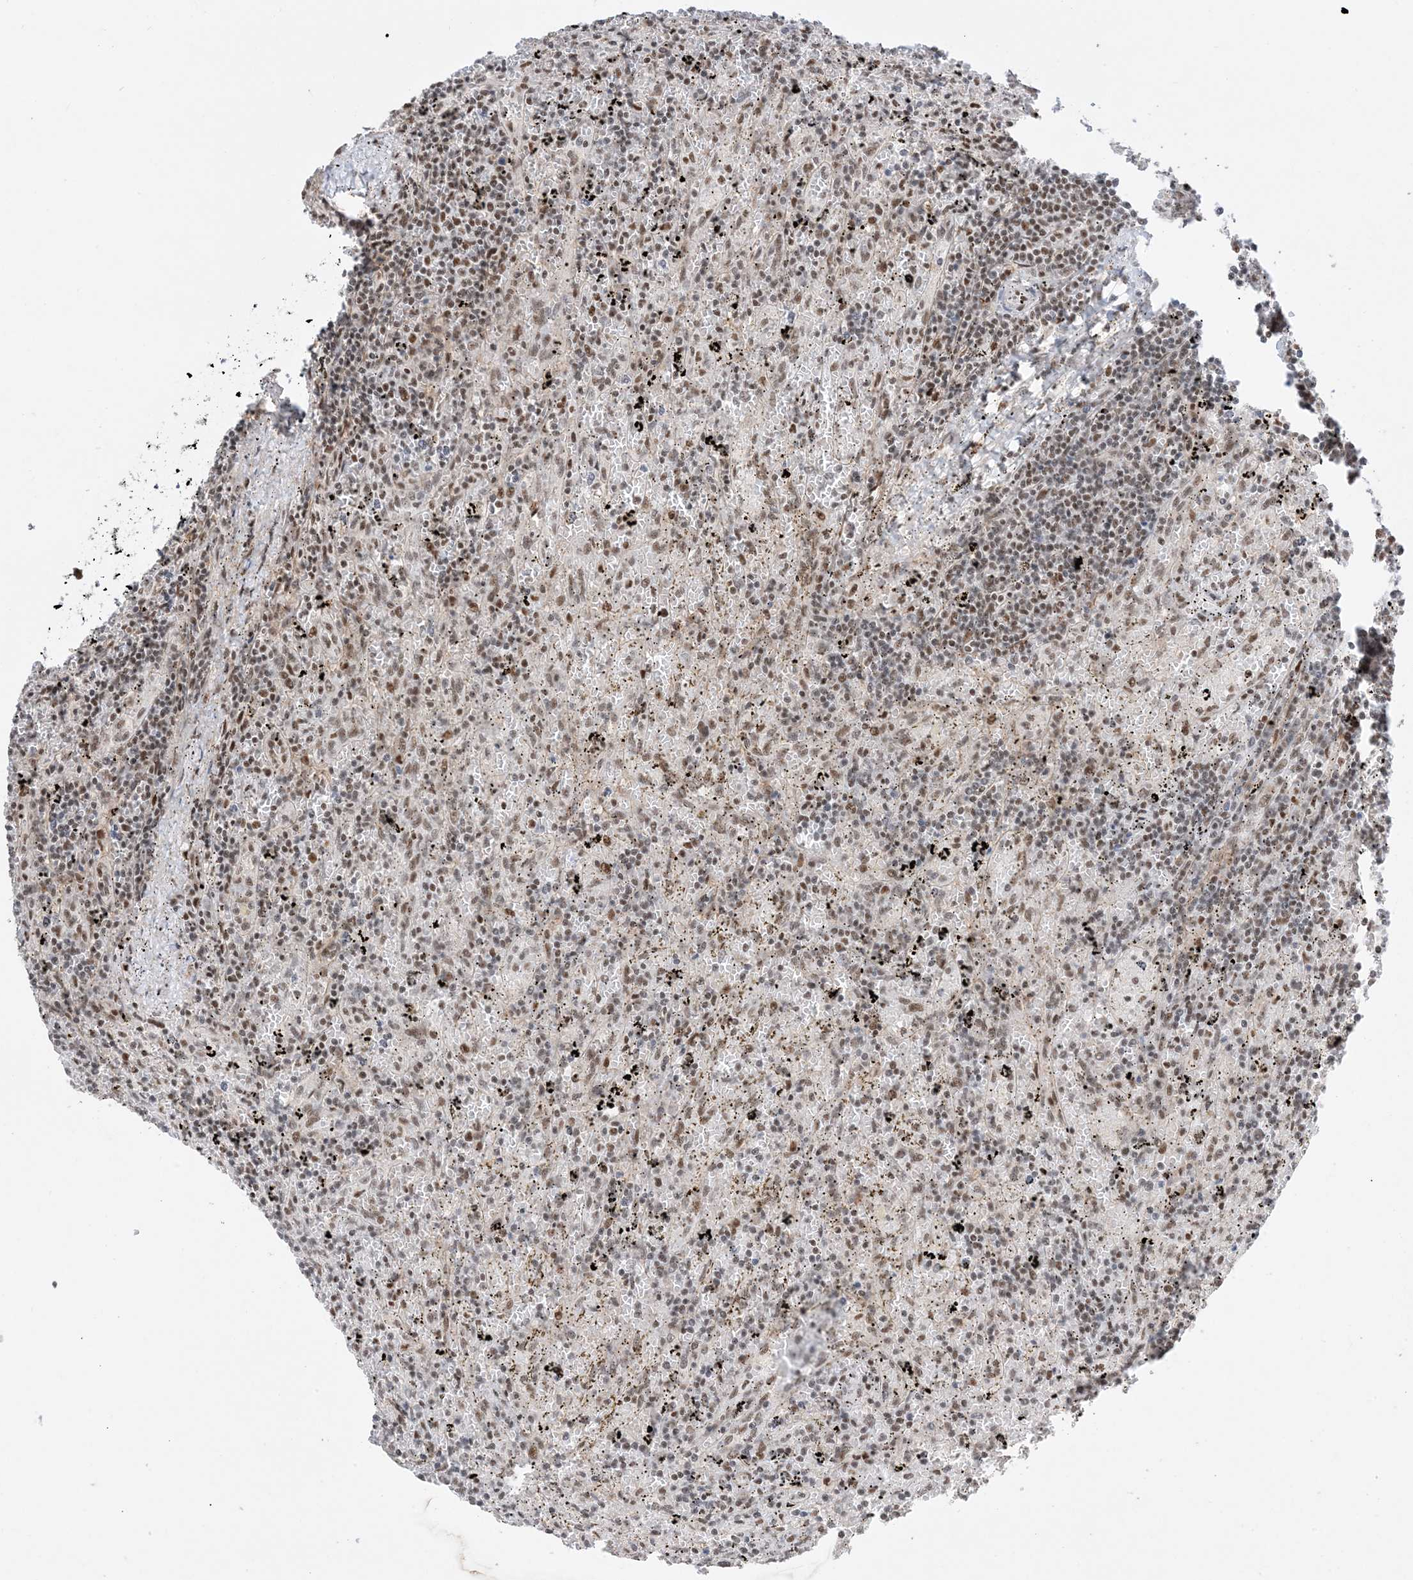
{"staining": {"intensity": "moderate", "quantity": "<25%", "location": "nuclear"}, "tissue": "lymphoma", "cell_type": "Tumor cells", "image_type": "cancer", "snomed": [{"axis": "morphology", "description": "Malignant lymphoma, non-Hodgkin's type, Low grade"}, {"axis": "topography", "description": "Spleen"}], "caption": "Brown immunohistochemical staining in human lymphoma displays moderate nuclear expression in about <25% of tumor cells. Nuclei are stained in blue.", "gene": "SF3A3", "patient": {"sex": "male", "age": 76}}